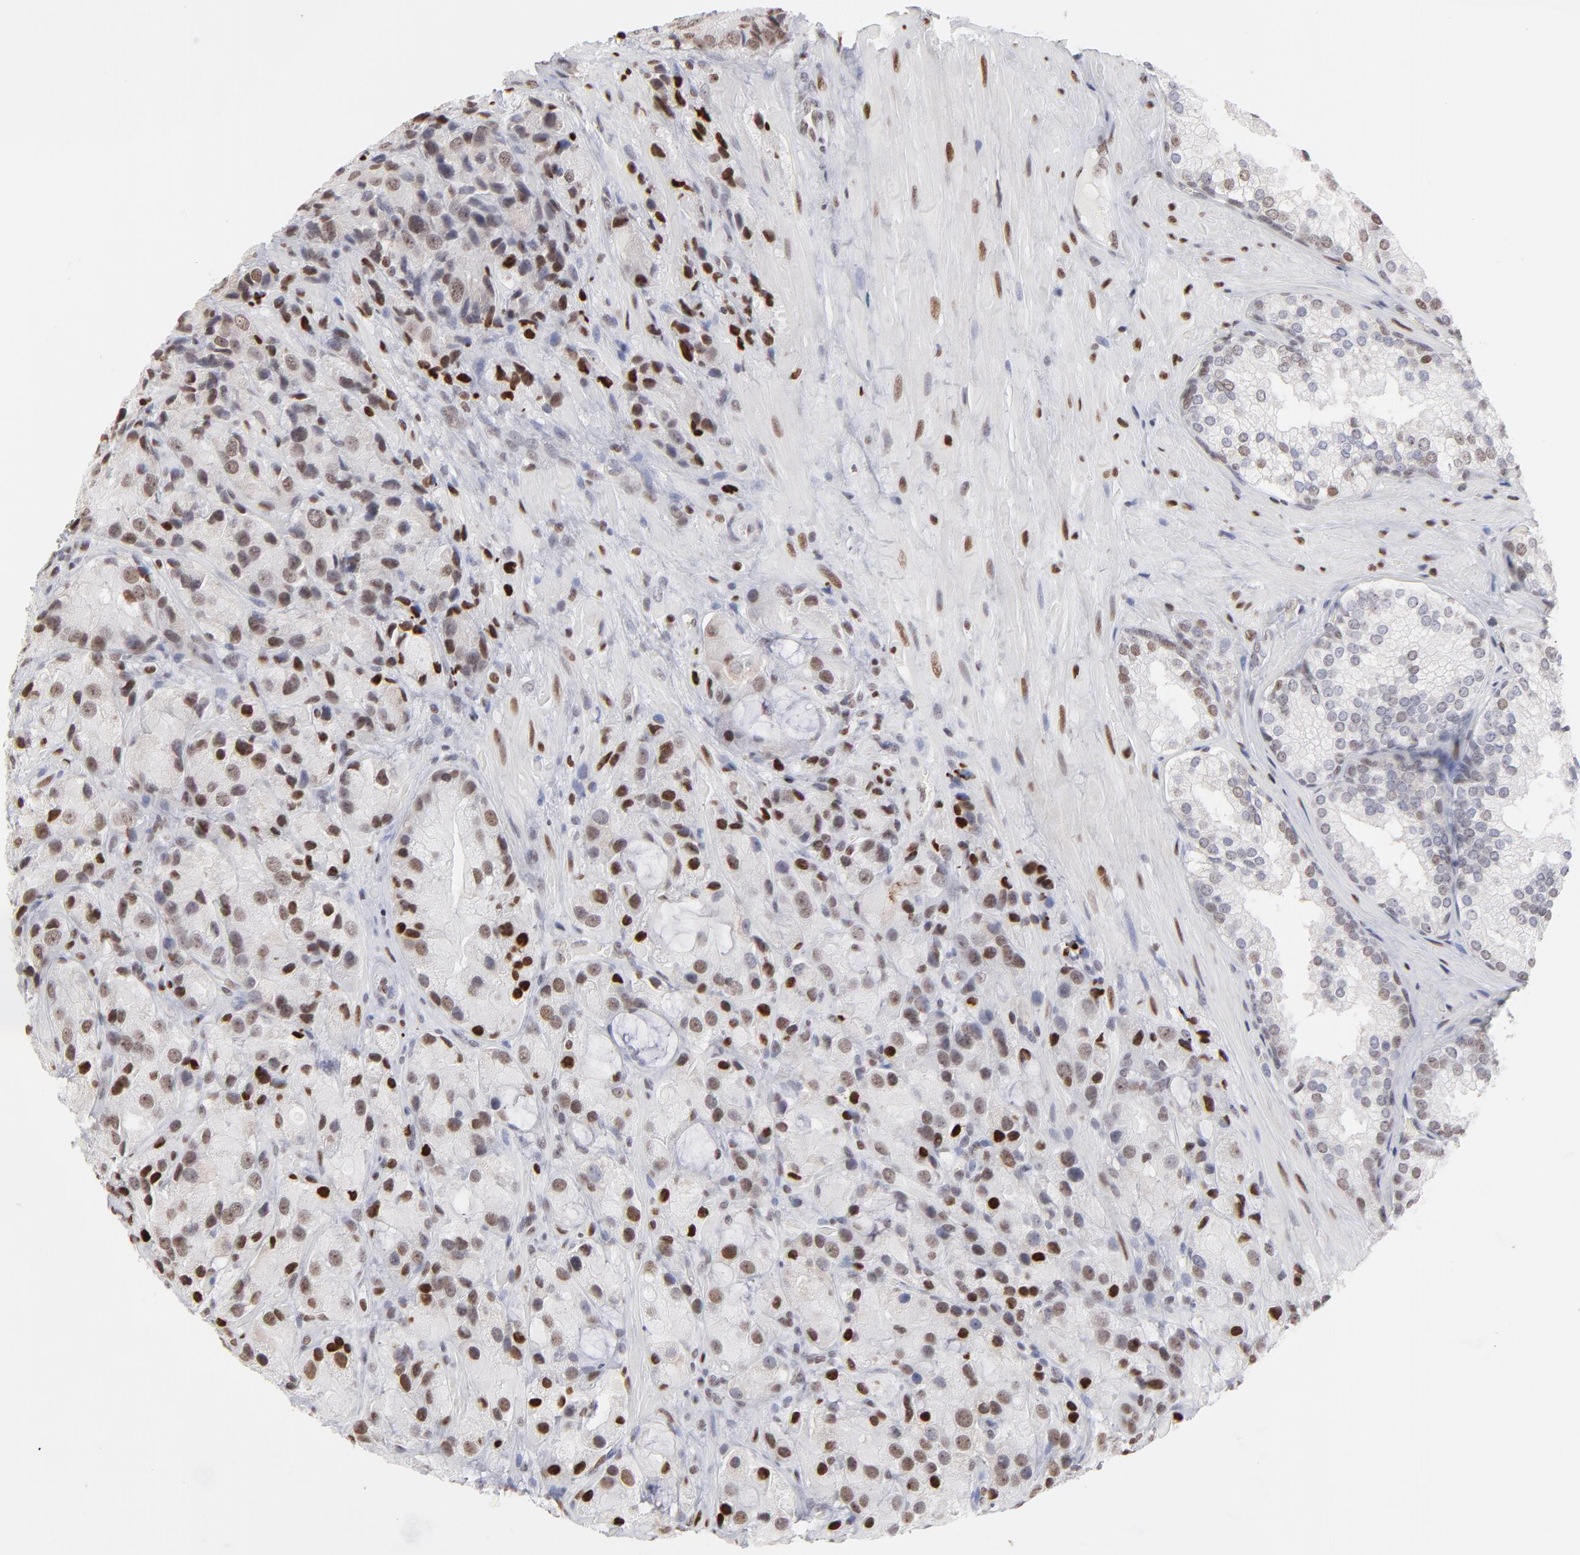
{"staining": {"intensity": "strong", "quantity": "25%-75%", "location": "nuclear"}, "tissue": "prostate cancer", "cell_type": "Tumor cells", "image_type": "cancer", "snomed": [{"axis": "morphology", "description": "Adenocarcinoma, High grade"}, {"axis": "topography", "description": "Prostate"}], "caption": "A brown stain shows strong nuclear expression of a protein in human prostate adenocarcinoma (high-grade) tumor cells.", "gene": "PARP1", "patient": {"sex": "male", "age": 70}}